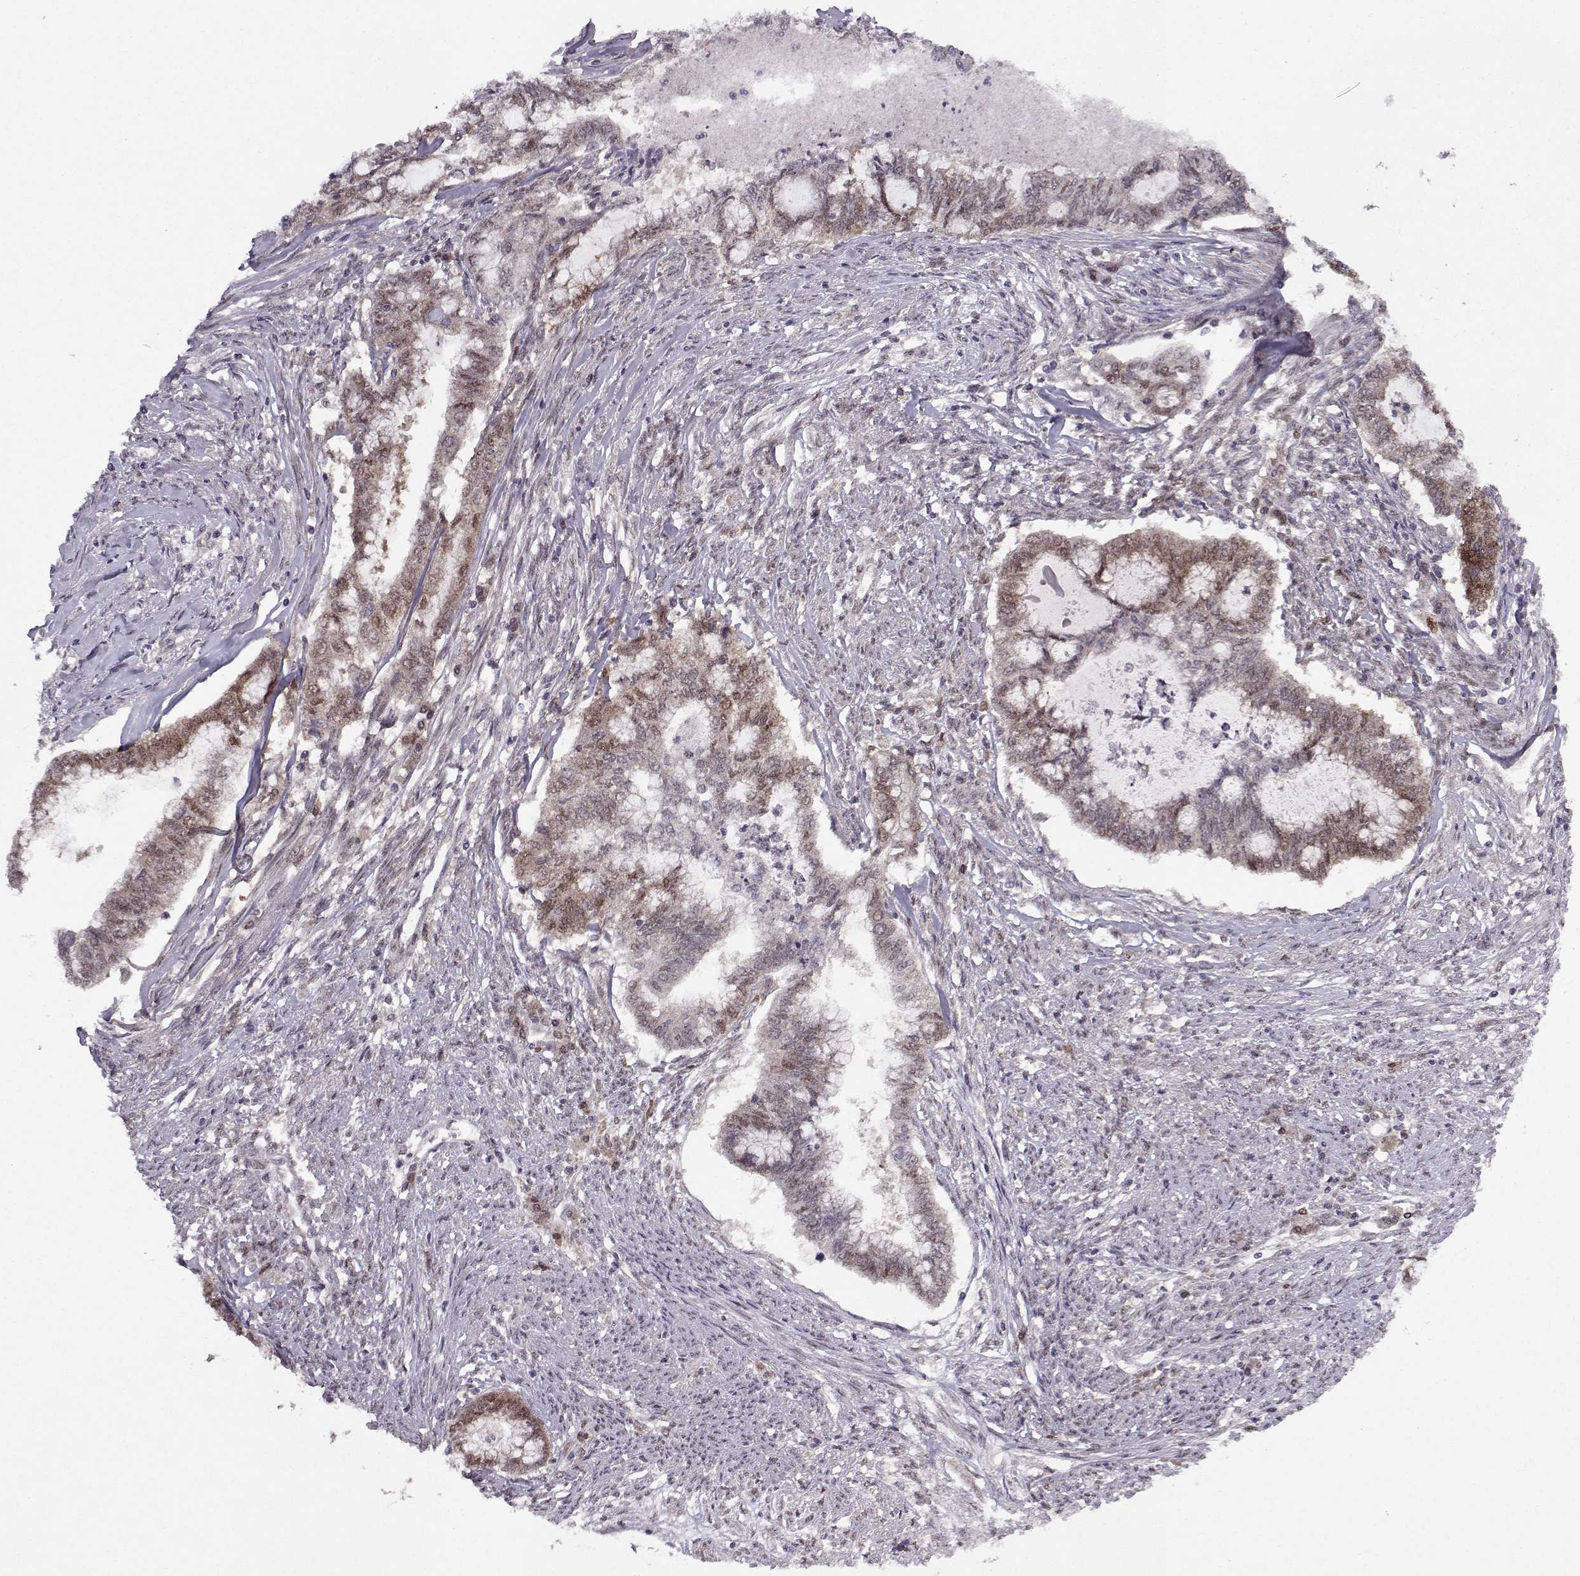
{"staining": {"intensity": "weak", "quantity": "<25%", "location": "cytoplasmic/membranous,nuclear"}, "tissue": "endometrial cancer", "cell_type": "Tumor cells", "image_type": "cancer", "snomed": [{"axis": "morphology", "description": "Adenocarcinoma, NOS"}, {"axis": "topography", "description": "Endometrium"}], "caption": "There is no significant expression in tumor cells of adenocarcinoma (endometrial).", "gene": "CDK4", "patient": {"sex": "female", "age": 79}}